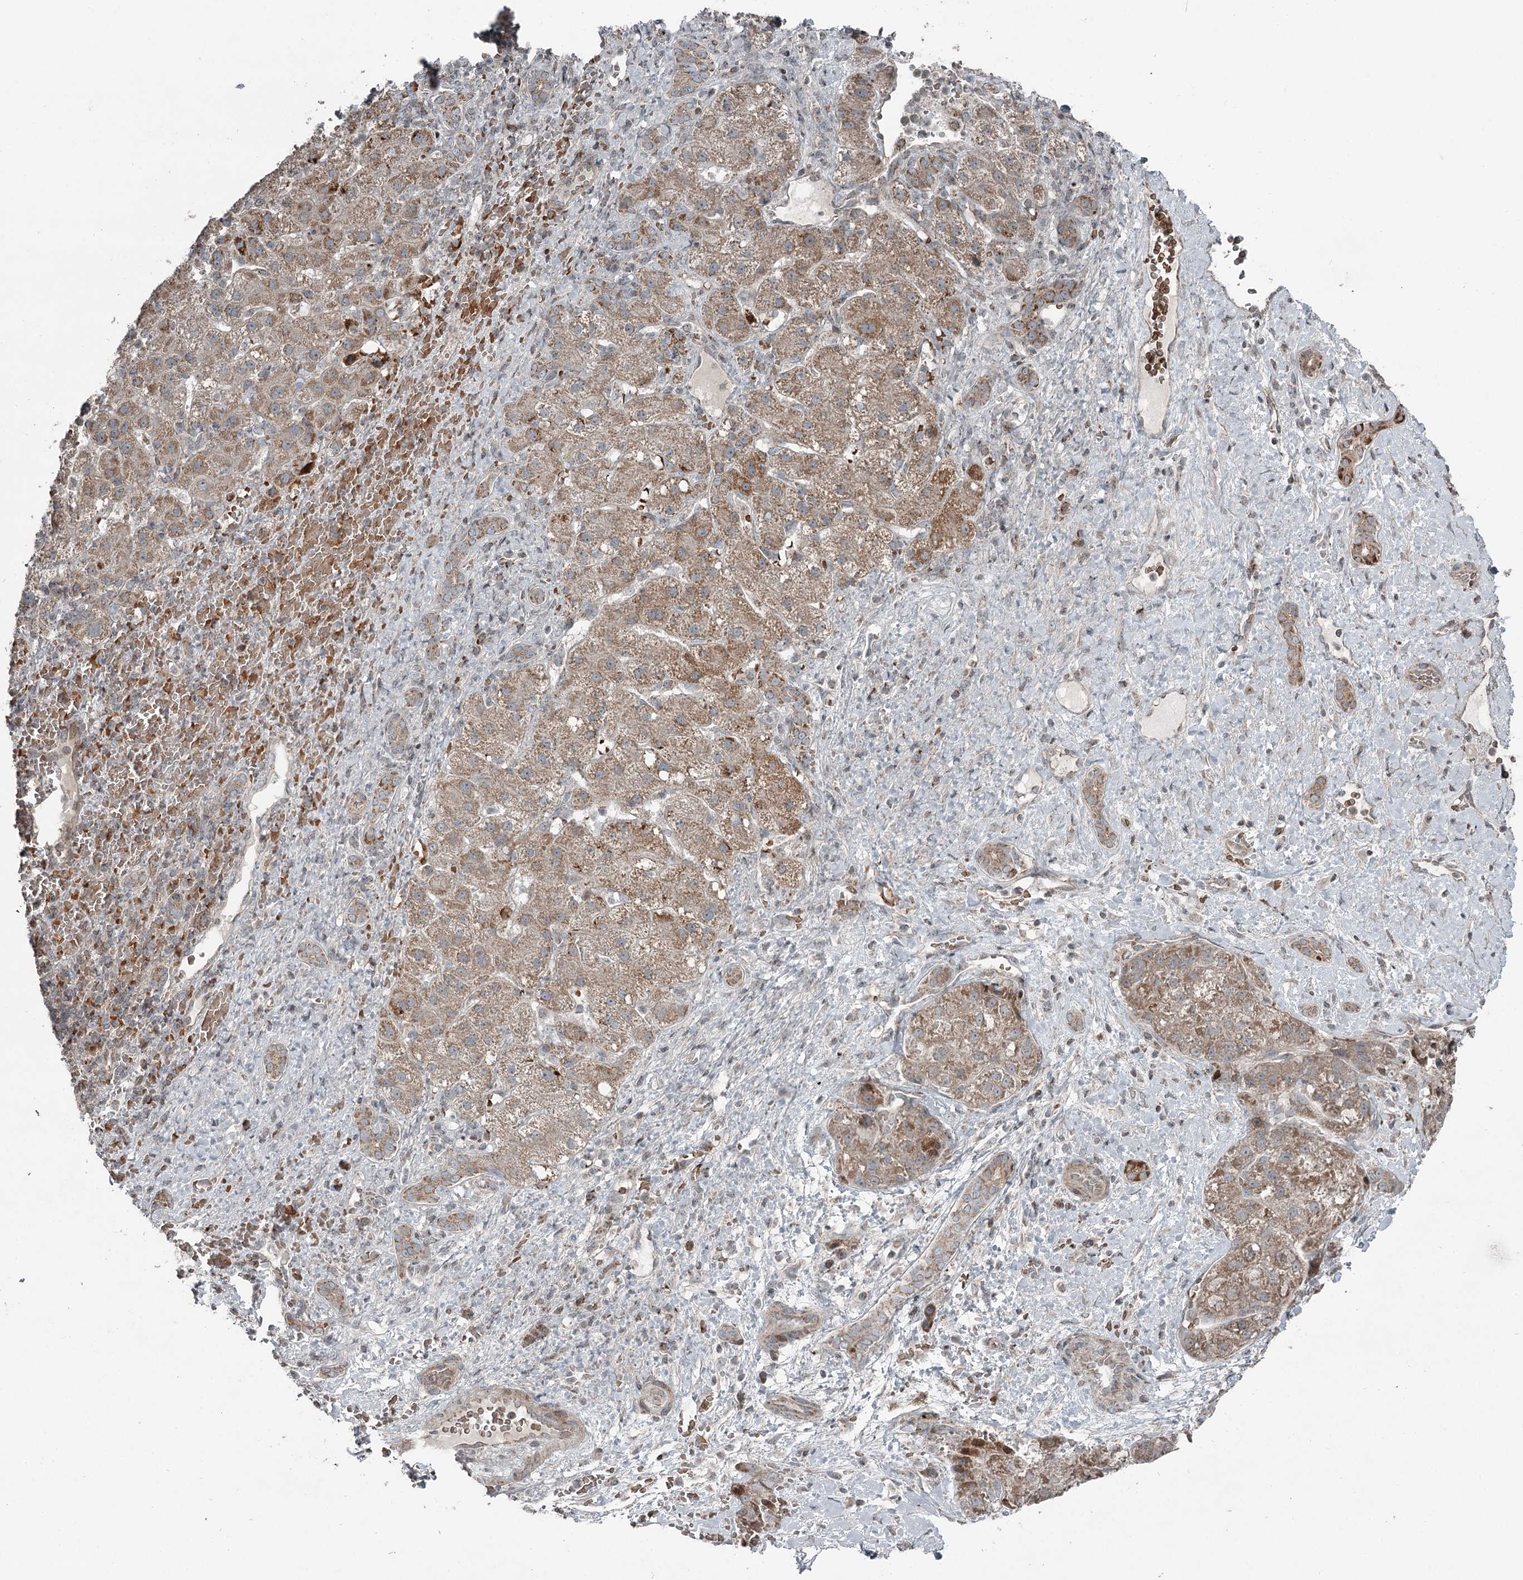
{"staining": {"intensity": "moderate", "quantity": ">75%", "location": "cytoplasmic/membranous"}, "tissue": "liver cancer", "cell_type": "Tumor cells", "image_type": "cancer", "snomed": [{"axis": "morphology", "description": "Normal tissue, NOS"}, {"axis": "morphology", "description": "Carcinoma, Hepatocellular, NOS"}, {"axis": "topography", "description": "Liver"}], "caption": "Liver cancer (hepatocellular carcinoma) stained for a protein demonstrates moderate cytoplasmic/membranous positivity in tumor cells.", "gene": "RASSF8", "patient": {"sex": "male", "age": 57}}